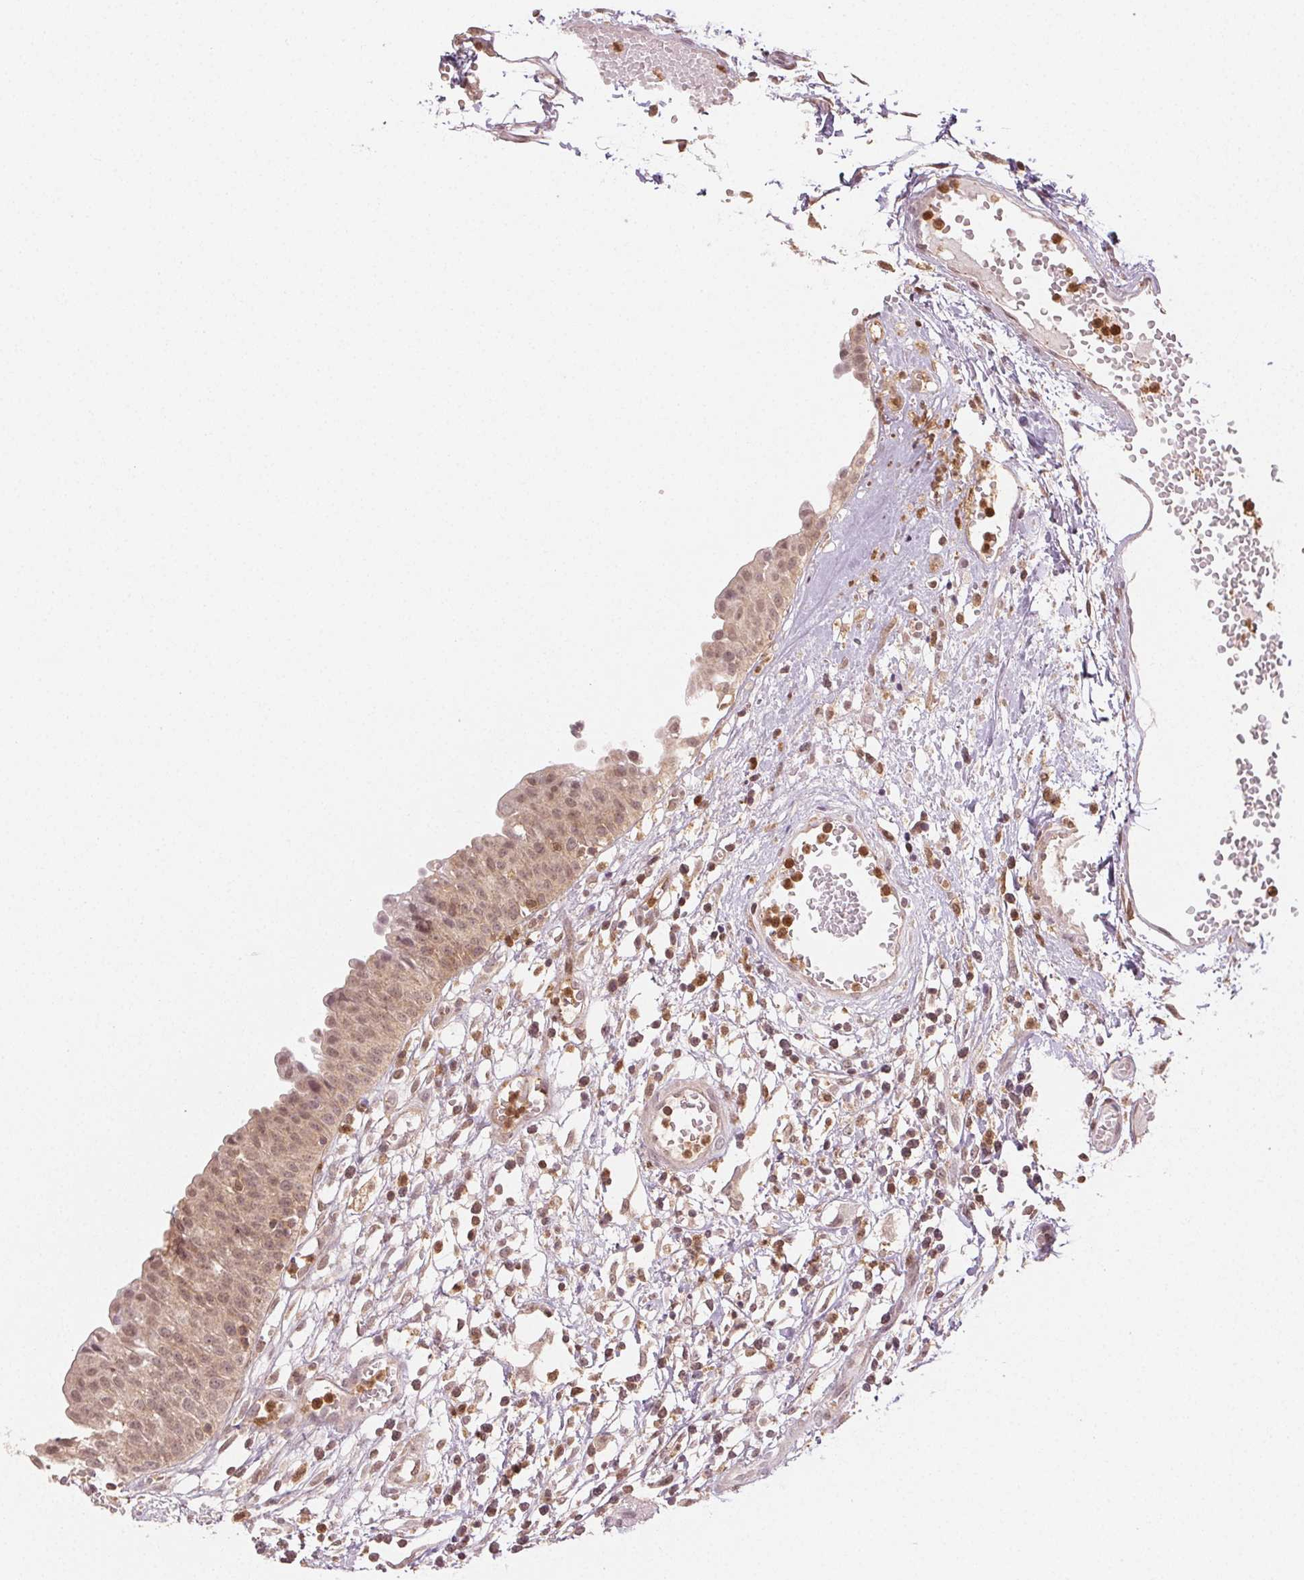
{"staining": {"intensity": "moderate", "quantity": ">75%", "location": "cytoplasmic/membranous,nuclear"}, "tissue": "urinary bladder", "cell_type": "Urothelial cells", "image_type": "normal", "snomed": [{"axis": "morphology", "description": "Normal tissue, NOS"}, {"axis": "topography", "description": "Urinary bladder"}], "caption": "Moderate cytoplasmic/membranous,nuclear expression is appreciated in about >75% of urothelial cells in benign urinary bladder. Nuclei are stained in blue.", "gene": "MAPK14", "patient": {"sex": "male", "age": 64}}